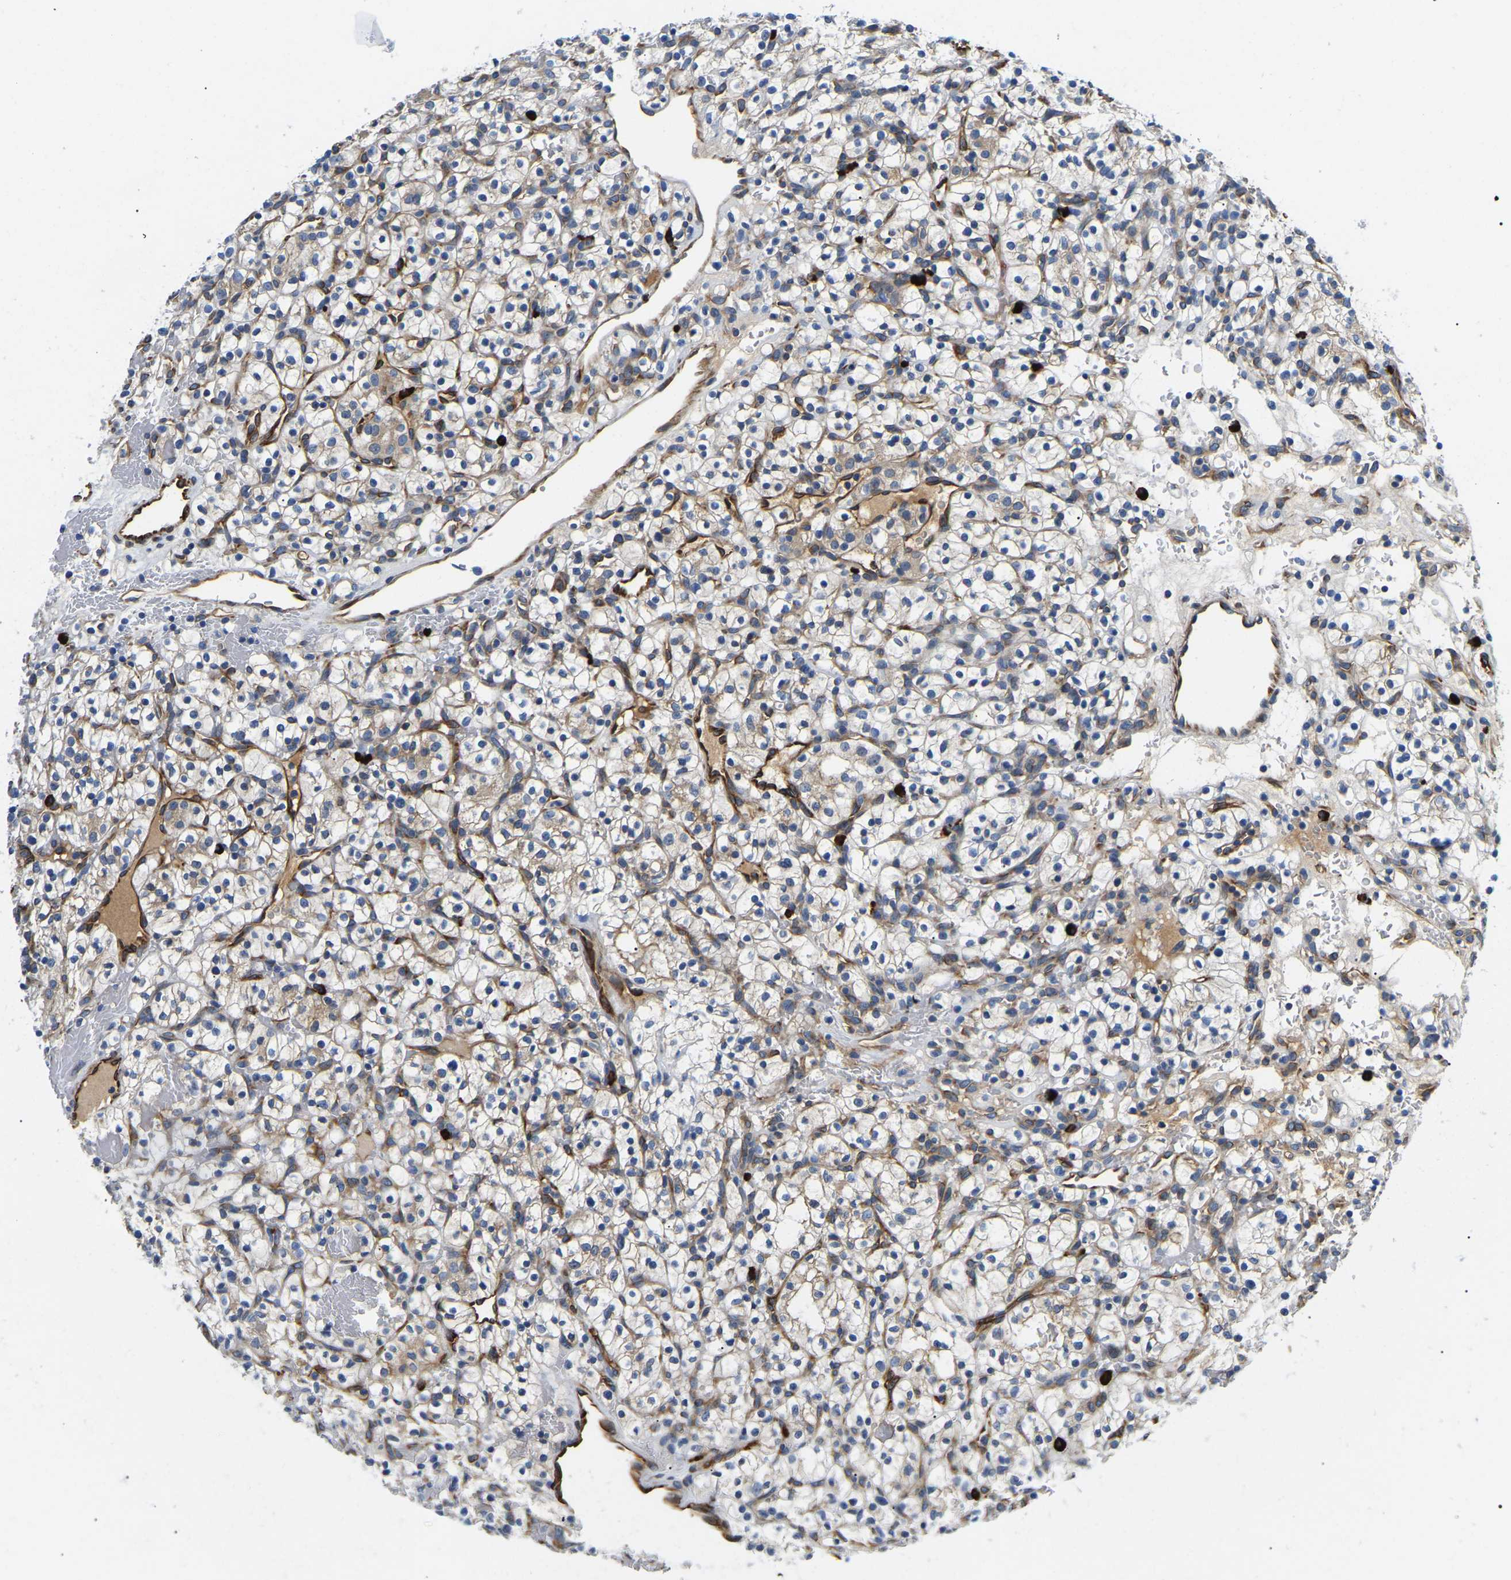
{"staining": {"intensity": "weak", "quantity": "<25%", "location": "cytoplasmic/membranous"}, "tissue": "renal cancer", "cell_type": "Tumor cells", "image_type": "cancer", "snomed": [{"axis": "morphology", "description": "Adenocarcinoma, NOS"}, {"axis": "topography", "description": "Kidney"}], "caption": "The image demonstrates no significant expression in tumor cells of adenocarcinoma (renal).", "gene": "DUSP8", "patient": {"sex": "female", "age": 57}}